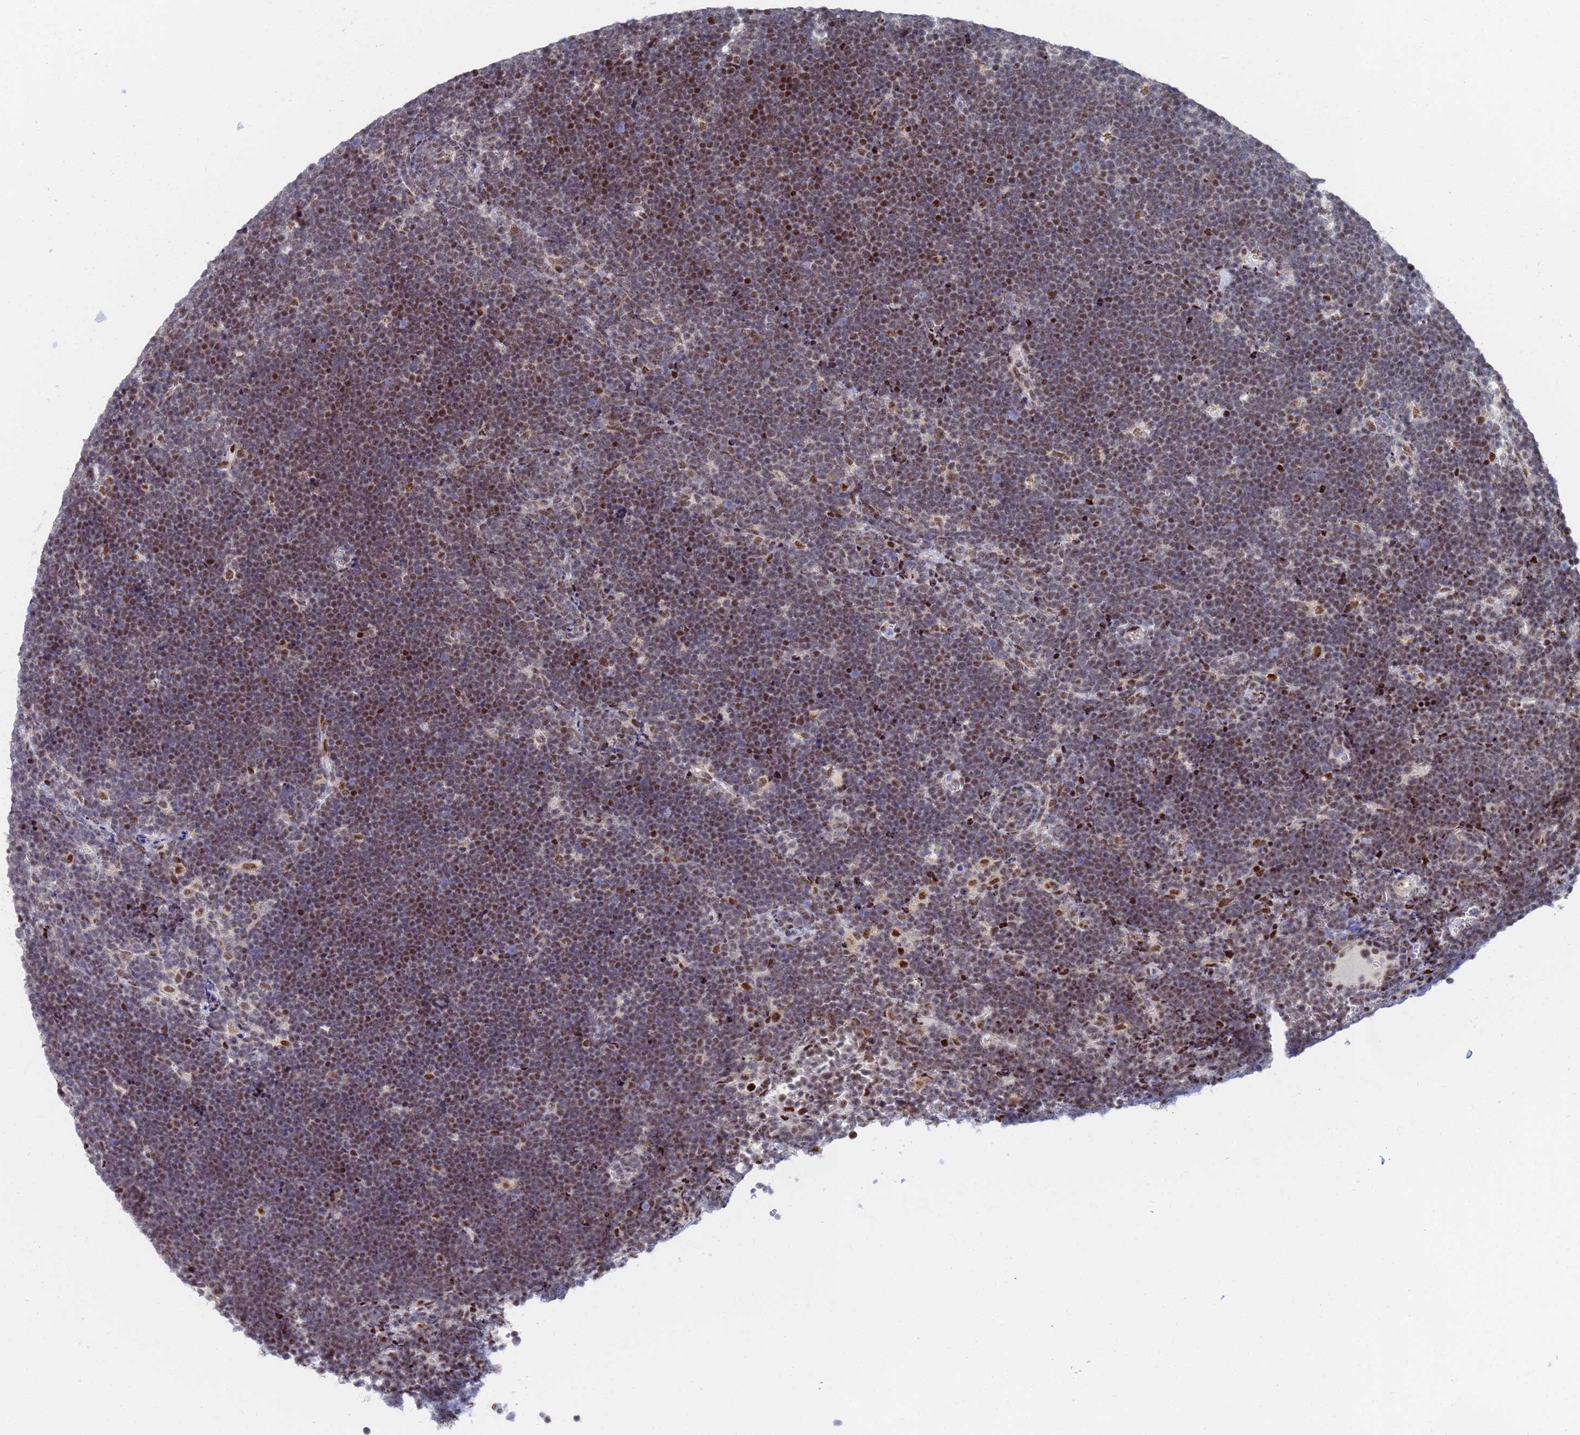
{"staining": {"intensity": "moderate", "quantity": "25%-75%", "location": "nuclear"}, "tissue": "lymphoma", "cell_type": "Tumor cells", "image_type": "cancer", "snomed": [{"axis": "morphology", "description": "Malignant lymphoma, non-Hodgkin's type, High grade"}, {"axis": "topography", "description": "Lymph node"}], "caption": "DAB immunohistochemical staining of lymphoma displays moderate nuclear protein positivity in approximately 25%-75% of tumor cells.", "gene": "AP5Z1", "patient": {"sex": "male", "age": 13}}